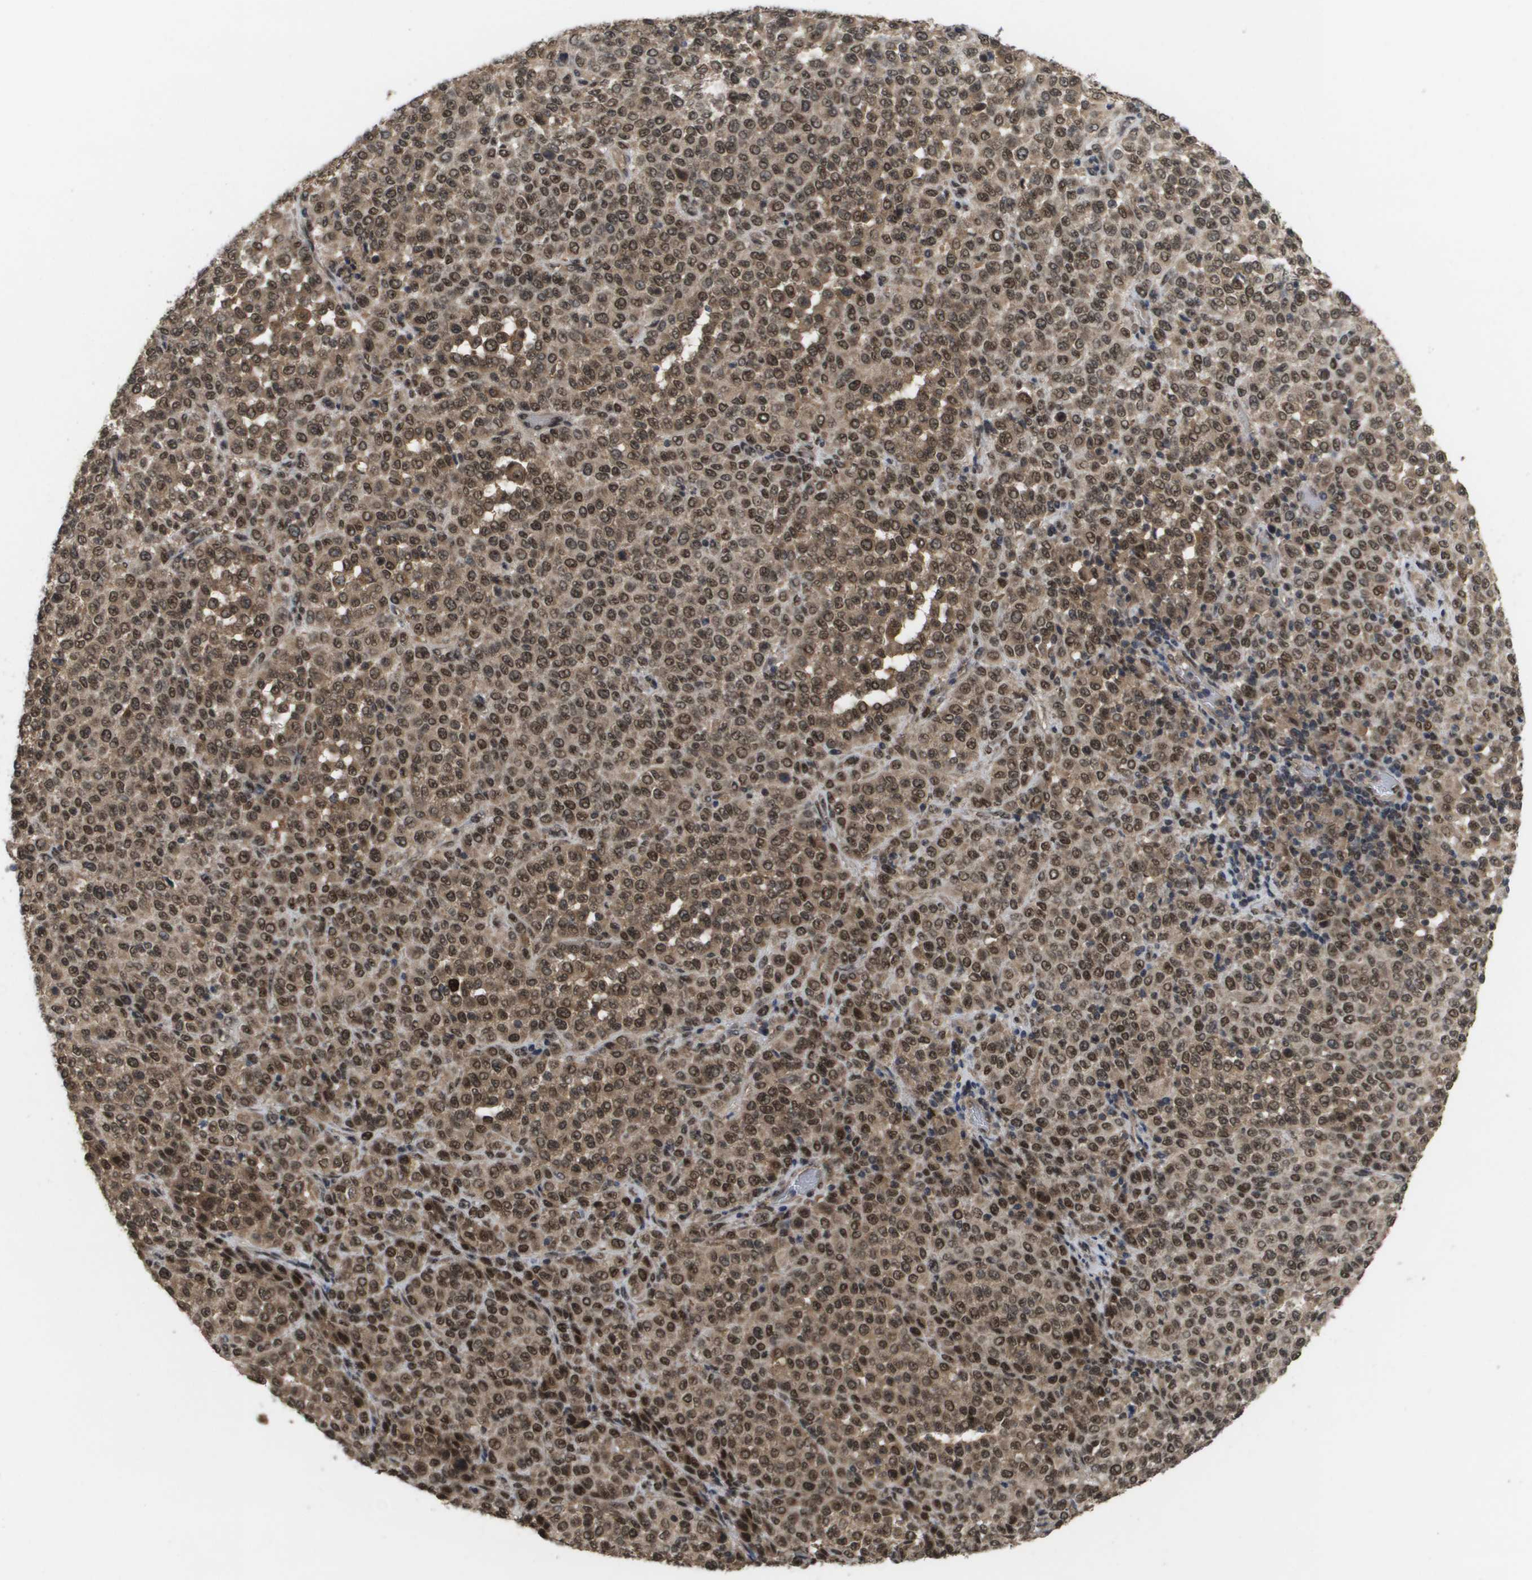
{"staining": {"intensity": "strong", "quantity": ">75%", "location": "cytoplasmic/membranous,nuclear"}, "tissue": "melanoma", "cell_type": "Tumor cells", "image_type": "cancer", "snomed": [{"axis": "morphology", "description": "Malignant melanoma, Metastatic site"}, {"axis": "topography", "description": "Pancreas"}], "caption": "An image of malignant melanoma (metastatic site) stained for a protein demonstrates strong cytoplasmic/membranous and nuclear brown staining in tumor cells. (Stains: DAB in brown, nuclei in blue, Microscopy: brightfield microscopy at high magnification).", "gene": "AMBRA1", "patient": {"sex": "female", "age": 30}}